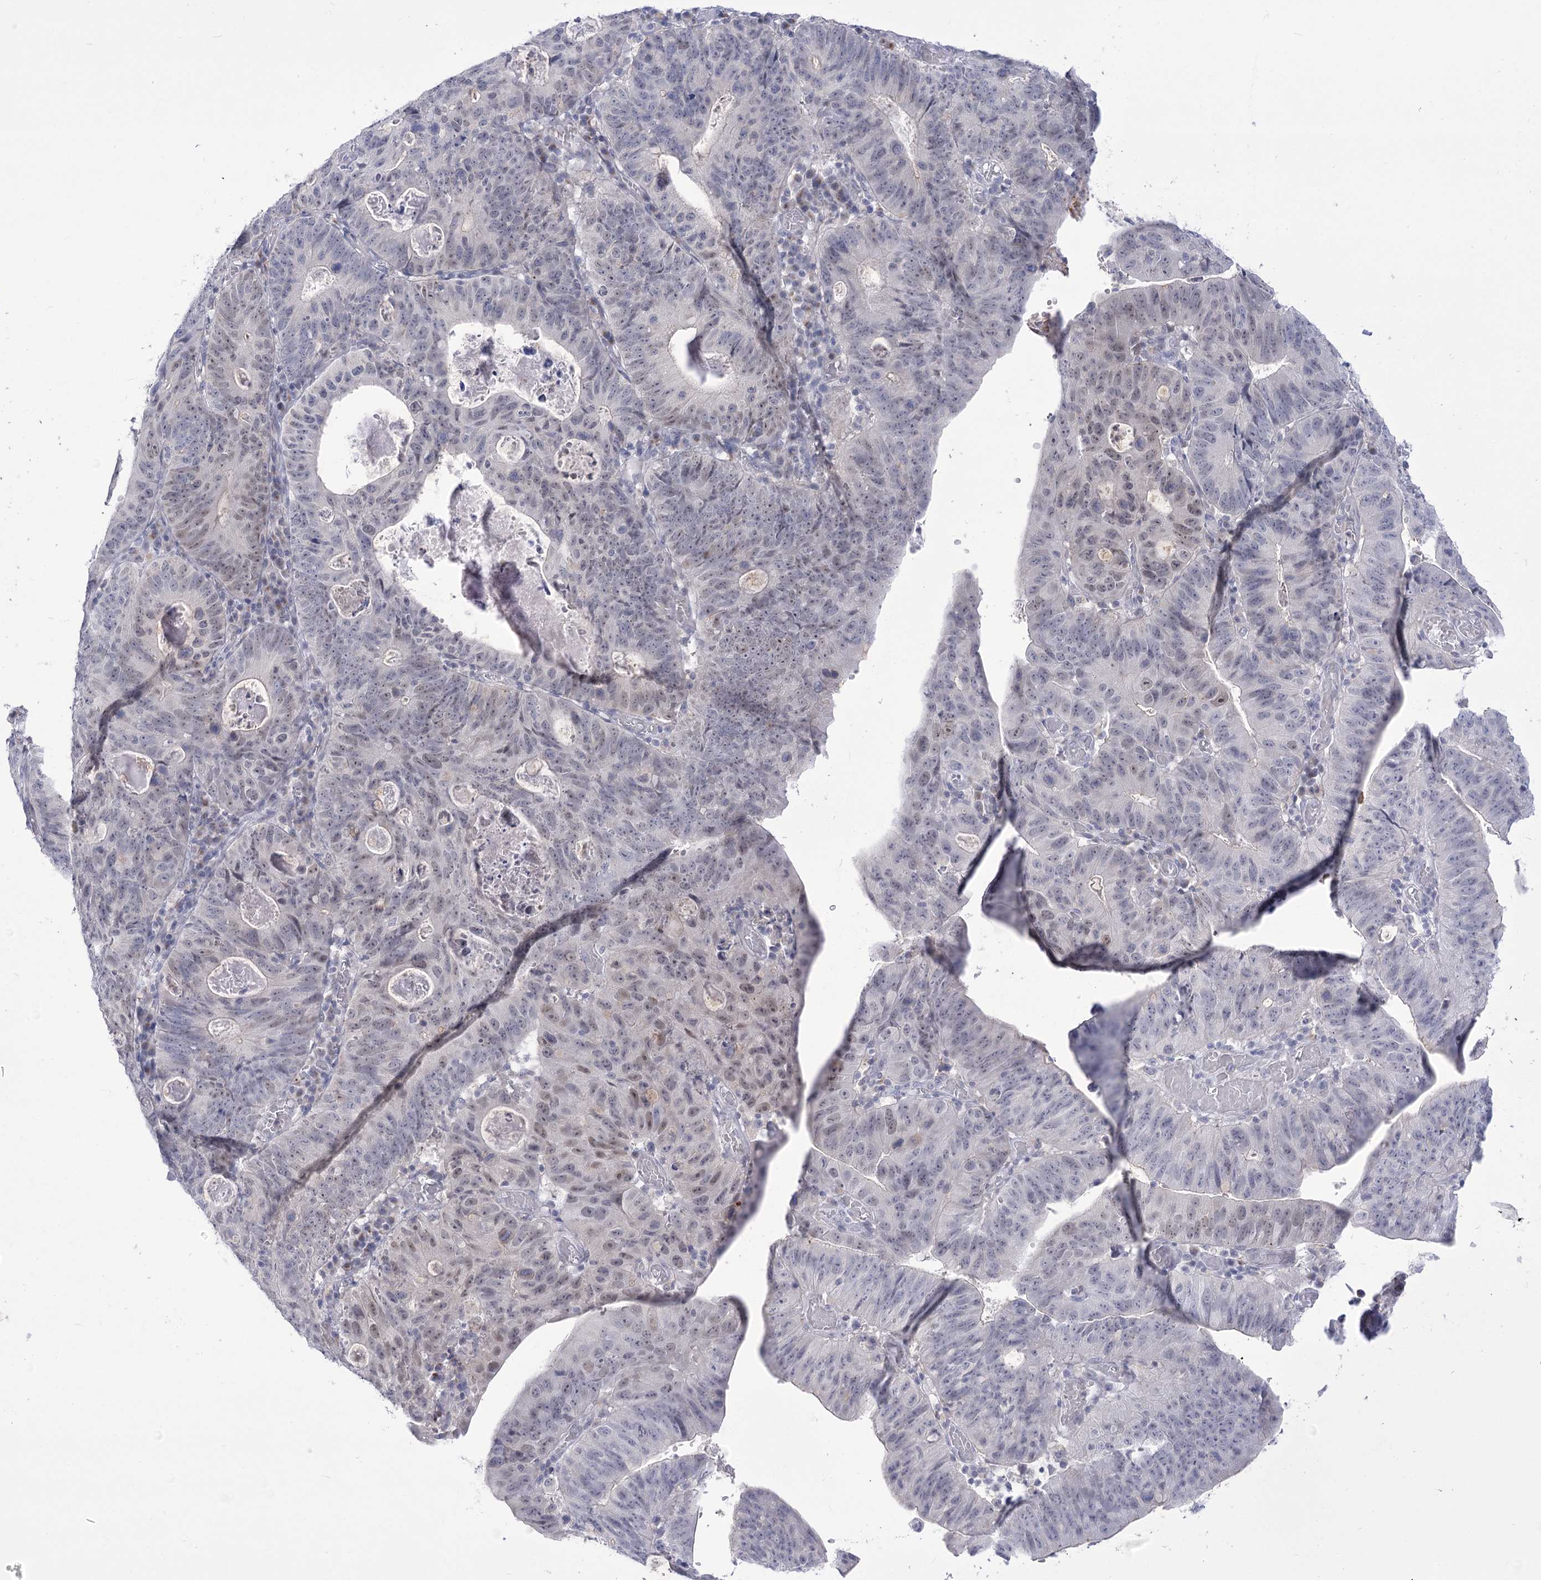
{"staining": {"intensity": "weak", "quantity": "<25%", "location": "nuclear"}, "tissue": "stomach cancer", "cell_type": "Tumor cells", "image_type": "cancer", "snomed": [{"axis": "morphology", "description": "Adenocarcinoma, NOS"}, {"axis": "topography", "description": "Stomach"}], "caption": "IHC micrograph of neoplastic tissue: stomach cancer (adenocarcinoma) stained with DAB (3,3'-diaminobenzidine) displays no significant protein expression in tumor cells.", "gene": "BEND7", "patient": {"sex": "male", "age": 59}}